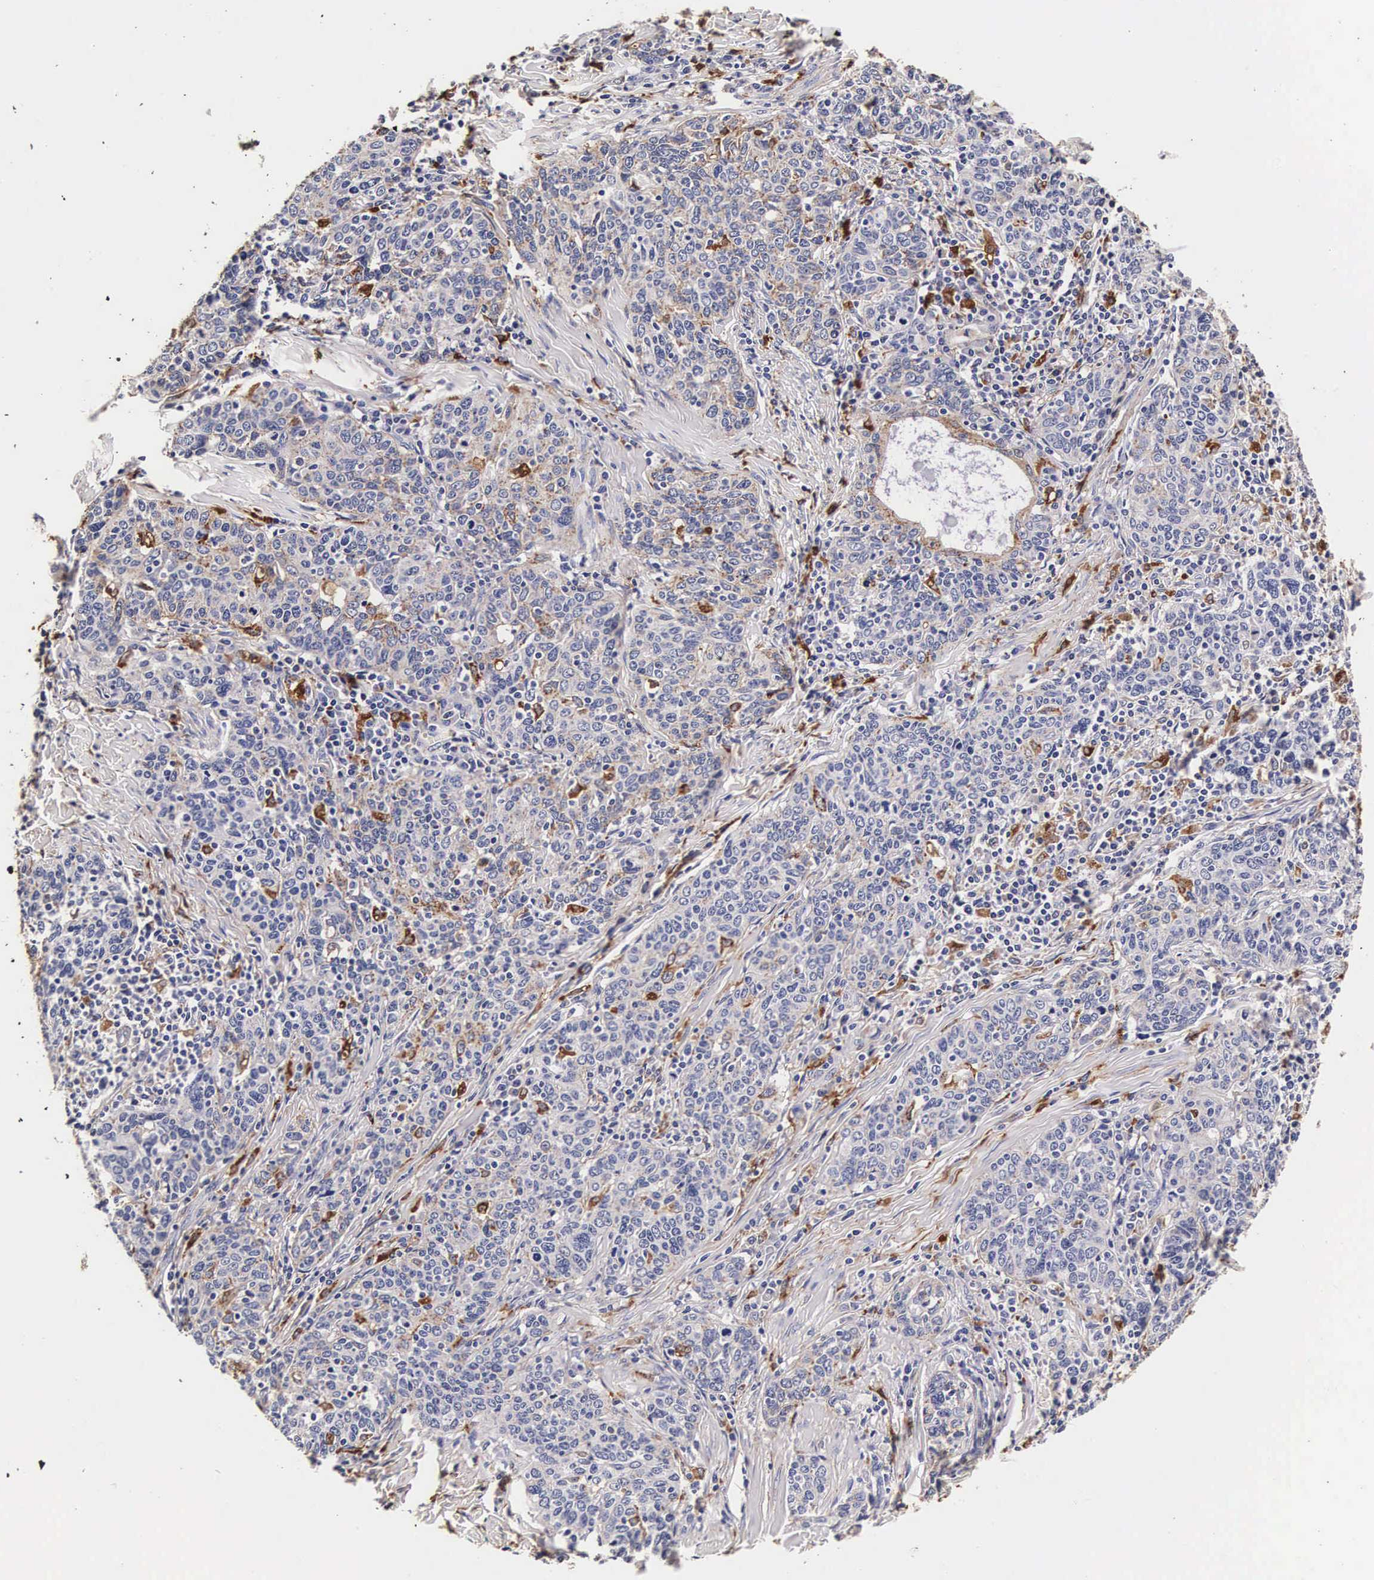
{"staining": {"intensity": "moderate", "quantity": "<25%", "location": "cytoplasmic/membranous"}, "tissue": "cervical cancer", "cell_type": "Tumor cells", "image_type": "cancer", "snomed": [{"axis": "morphology", "description": "Squamous cell carcinoma, NOS"}, {"axis": "topography", "description": "Cervix"}], "caption": "Immunohistochemical staining of human cervical squamous cell carcinoma displays moderate cytoplasmic/membranous protein expression in about <25% of tumor cells.", "gene": "CTSB", "patient": {"sex": "female", "age": 41}}